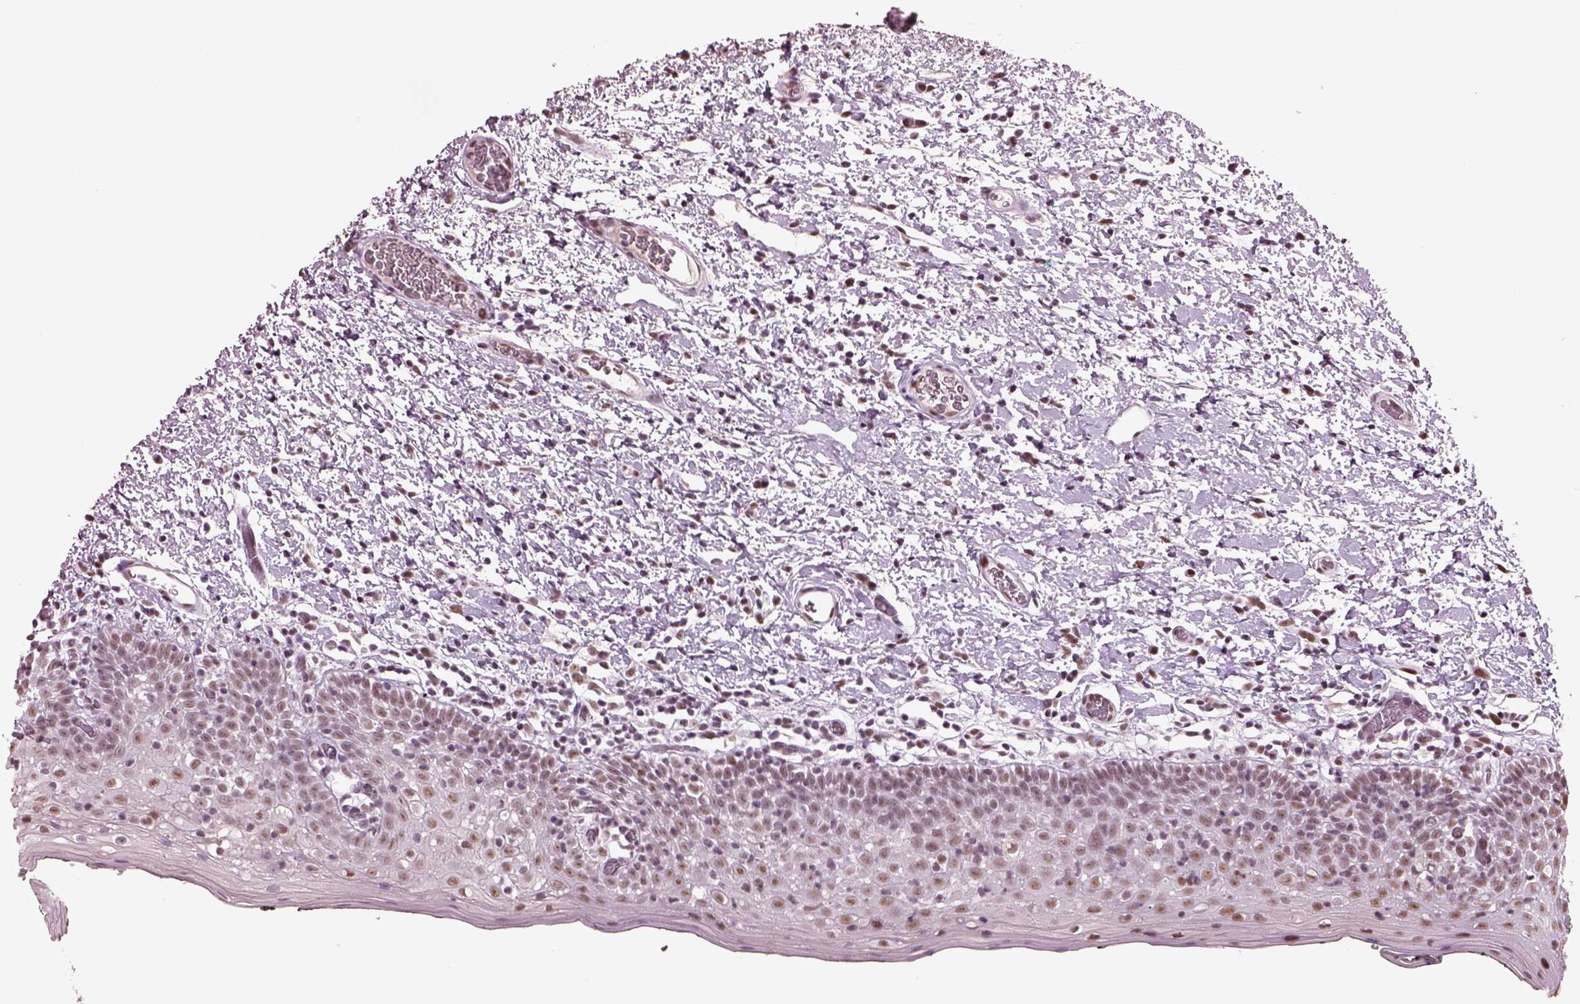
{"staining": {"intensity": "moderate", "quantity": ">75%", "location": "nuclear"}, "tissue": "oral mucosa", "cell_type": "Squamous epithelial cells", "image_type": "normal", "snomed": [{"axis": "morphology", "description": "Normal tissue, NOS"}, {"axis": "morphology", "description": "Squamous cell carcinoma, NOS"}, {"axis": "topography", "description": "Oral tissue"}, {"axis": "topography", "description": "Head-Neck"}], "caption": "A brown stain highlights moderate nuclear expression of a protein in squamous epithelial cells of normal oral mucosa. The staining was performed using DAB, with brown indicating positive protein expression. Nuclei are stained blue with hematoxylin.", "gene": "SEPHS1", "patient": {"sex": "male", "age": 69}}